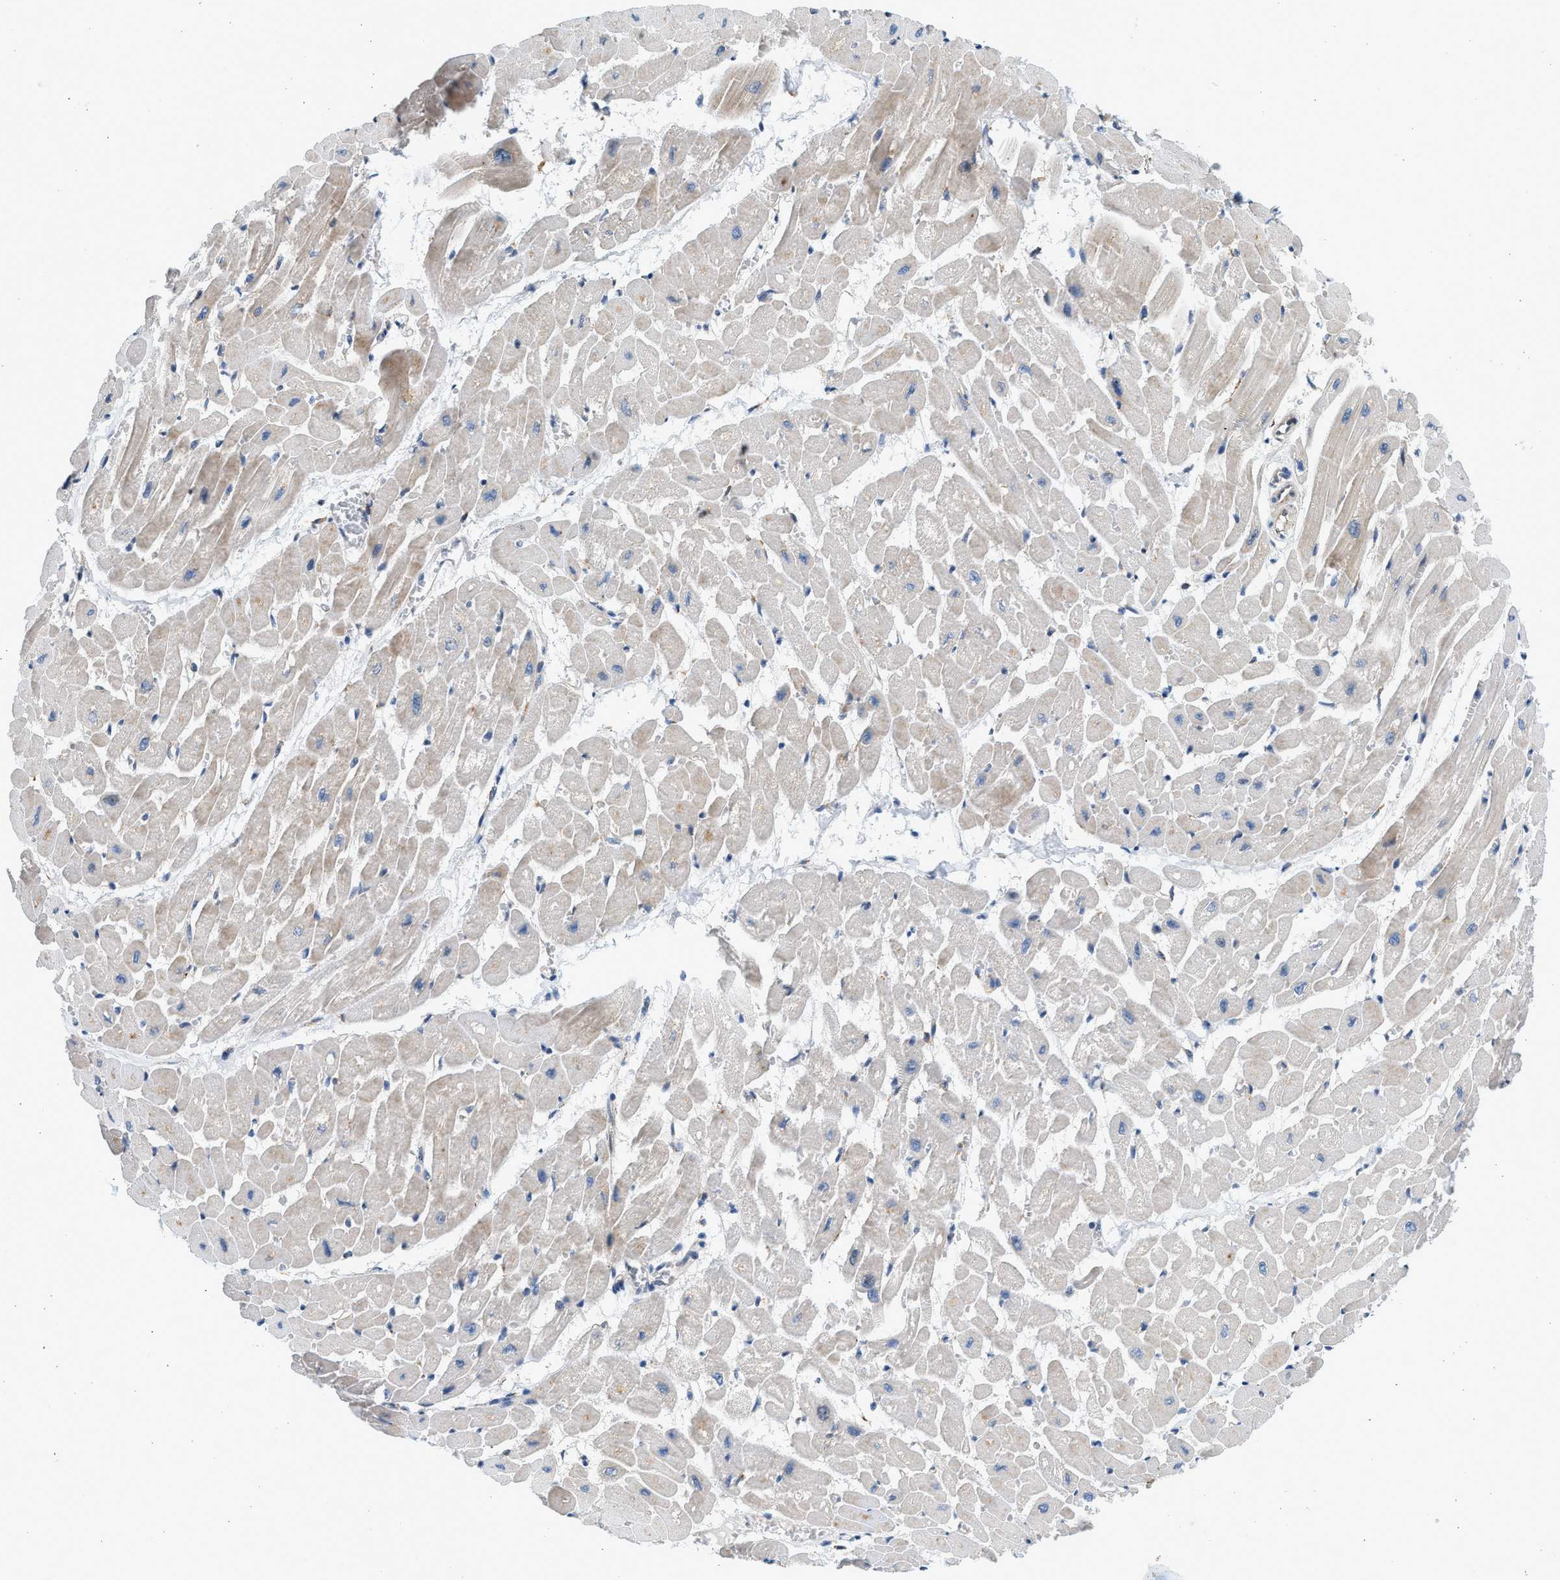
{"staining": {"intensity": "weak", "quantity": "25%-75%", "location": "cytoplasmic/membranous"}, "tissue": "heart muscle", "cell_type": "Cardiomyocytes", "image_type": "normal", "snomed": [{"axis": "morphology", "description": "Normal tissue, NOS"}, {"axis": "topography", "description": "Heart"}], "caption": "The histopathology image reveals a brown stain indicating the presence of a protein in the cytoplasmic/membranous of cardiomyocytes in heart muscle. (brown staining indicates protein expression, while blue staining denotes nuclei).", "gene": "CNTN6", "patient": {"sex": "male", "age": 45}}